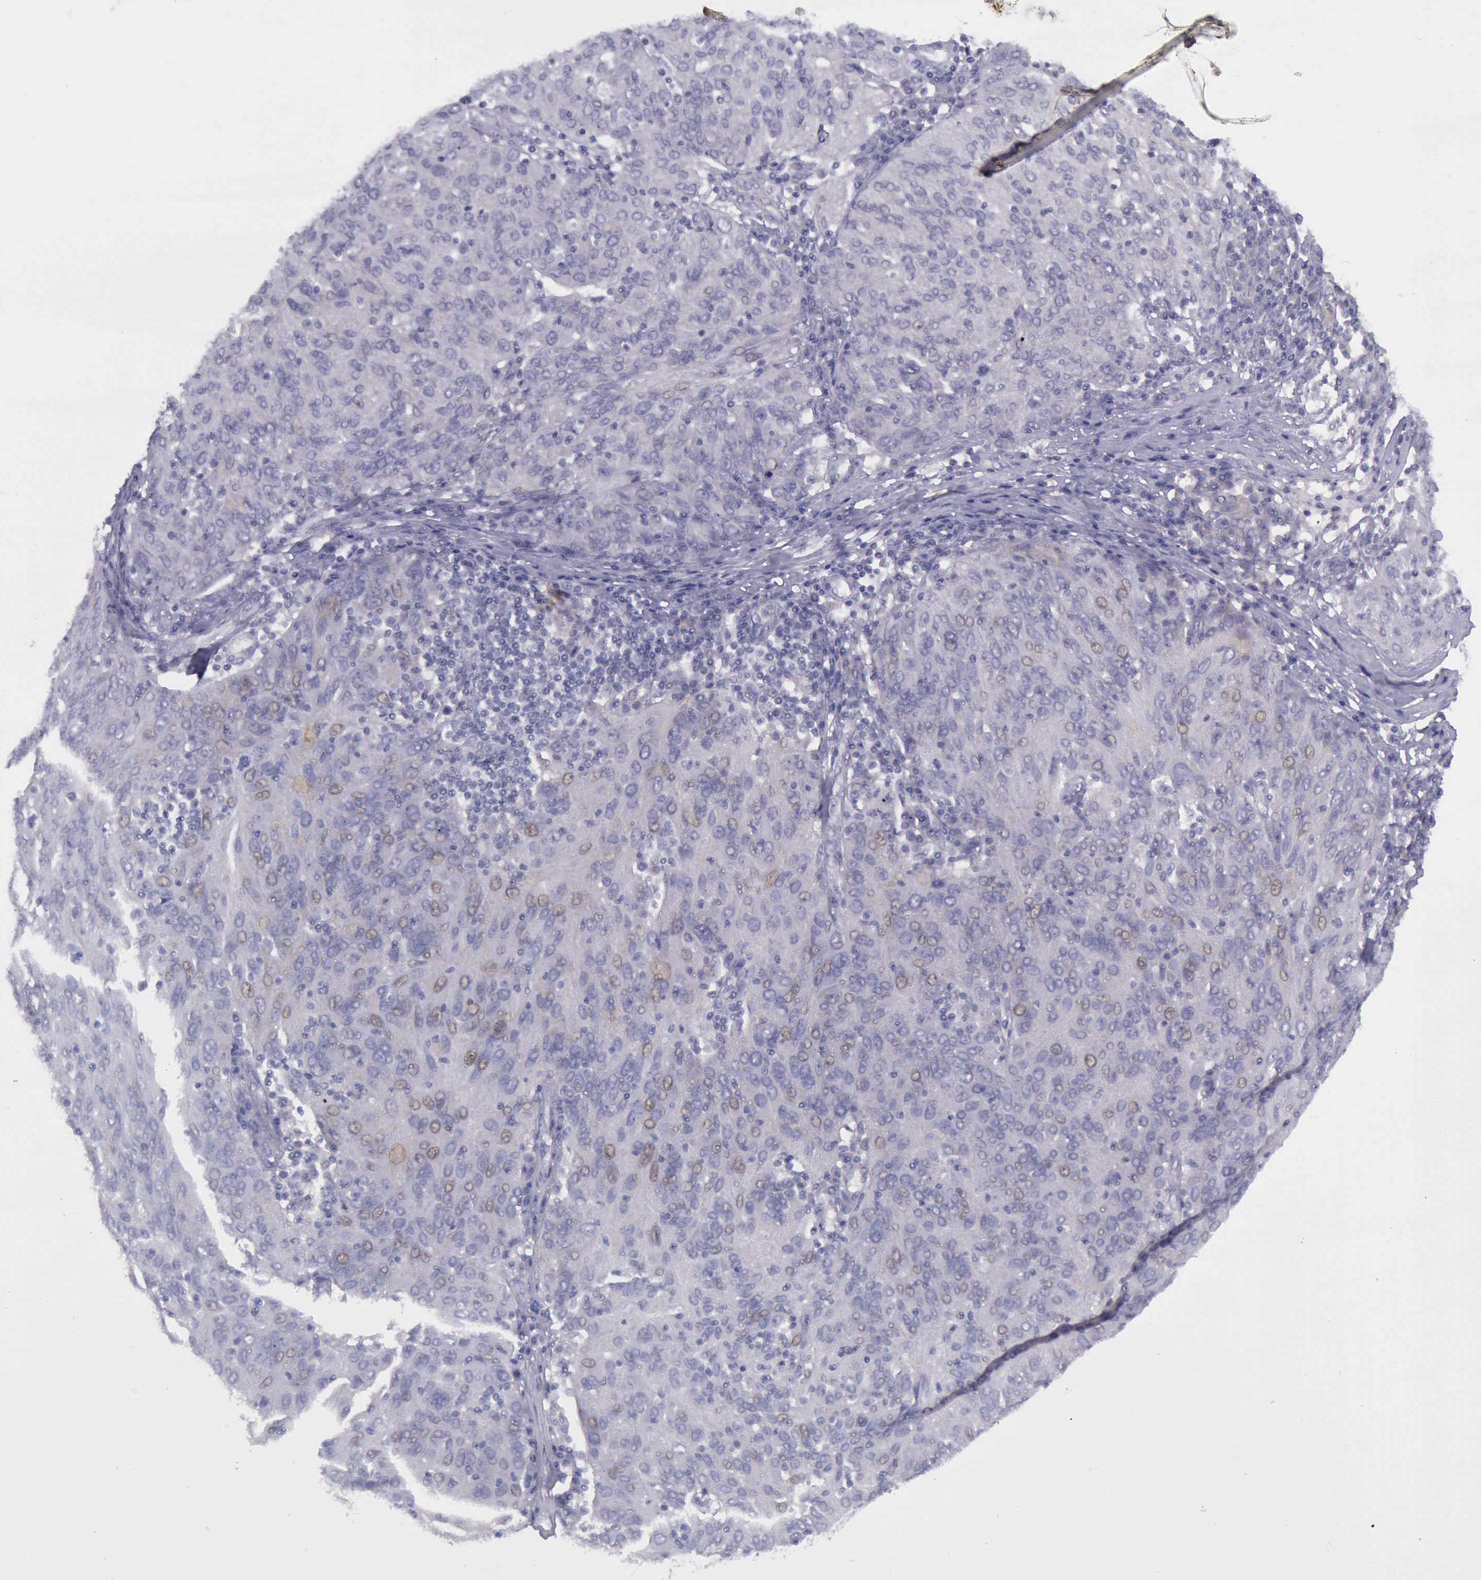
{"staining": {"intensity": "negative", "quantity": "none", "location": "none"}, "tissue": "ovarian cancer", "cell_type": "Tumor cells", "image_type": "cancer", "snomed": [{"axis": "morphology", "description": "Carcinoma, endometroid"}, {"axis": "topography", "description": "Ovary"}], "caption": "IHC of ovarian cancer (endometroid carcinoma) displays no expression in tumor cells.", "gene": "ARNT2", "patient": {"sex": "female", "age": 50}}